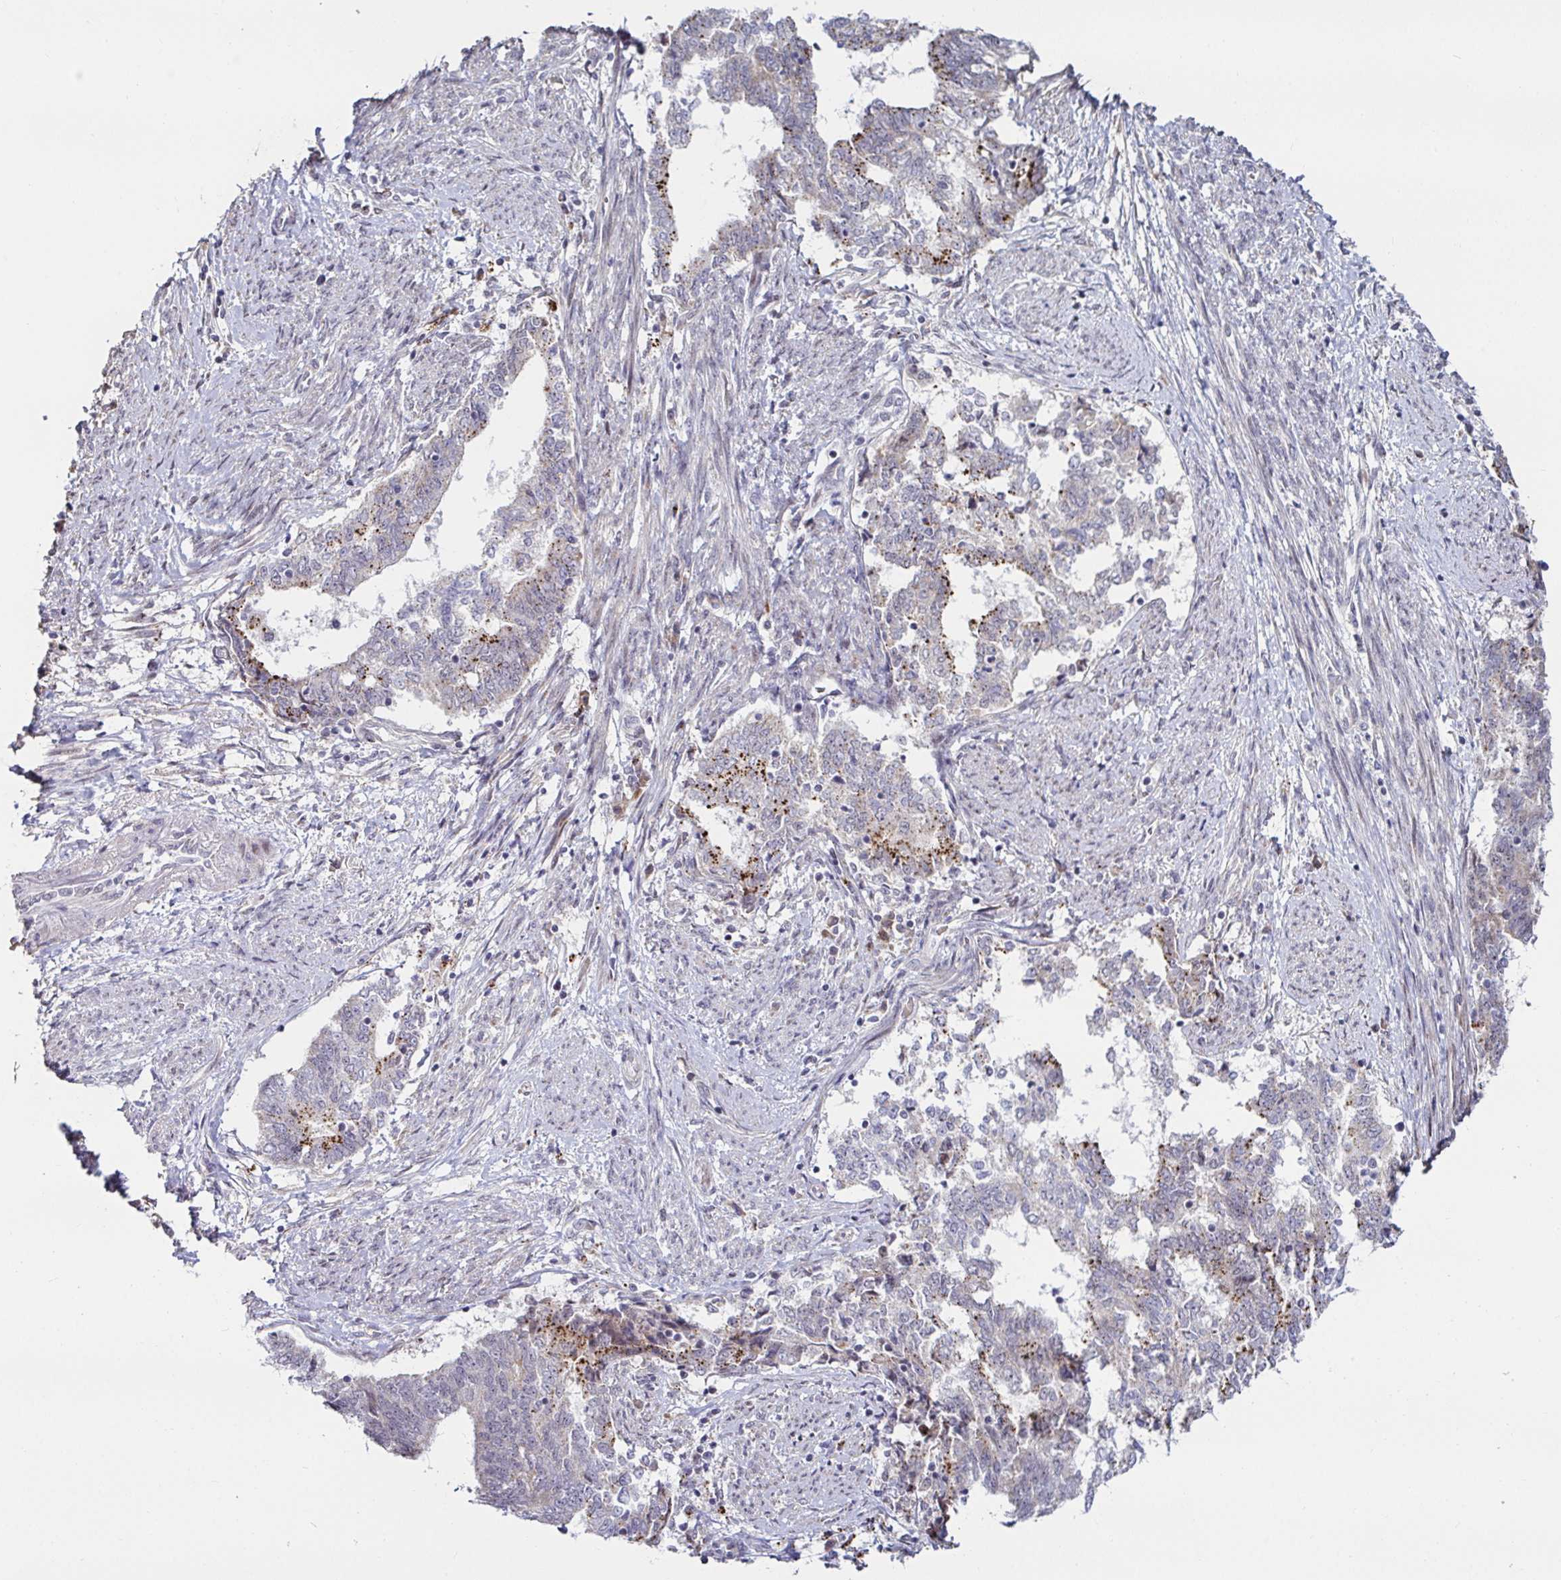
{"staining": {"intensity": "moderate", "quantity": "25%-75%", "location": "cytoplasmic/membranous"}, "tissue": "endometrial cancer", "cell_type": "Tumor cells", "image_type": "cancer", "snomed": [{"axis": "morphology", "description": "Adenocarcinoma, NOS"}, {"axis": "topography", "description": "Endometrium"}], "caption": "Endometrial cancer (adenocarcinoma) stained with a protein marker shows moderate staining in tumor cells.", "gene": "DZIP1", "patient": {"sex": "female", "age": 65}}